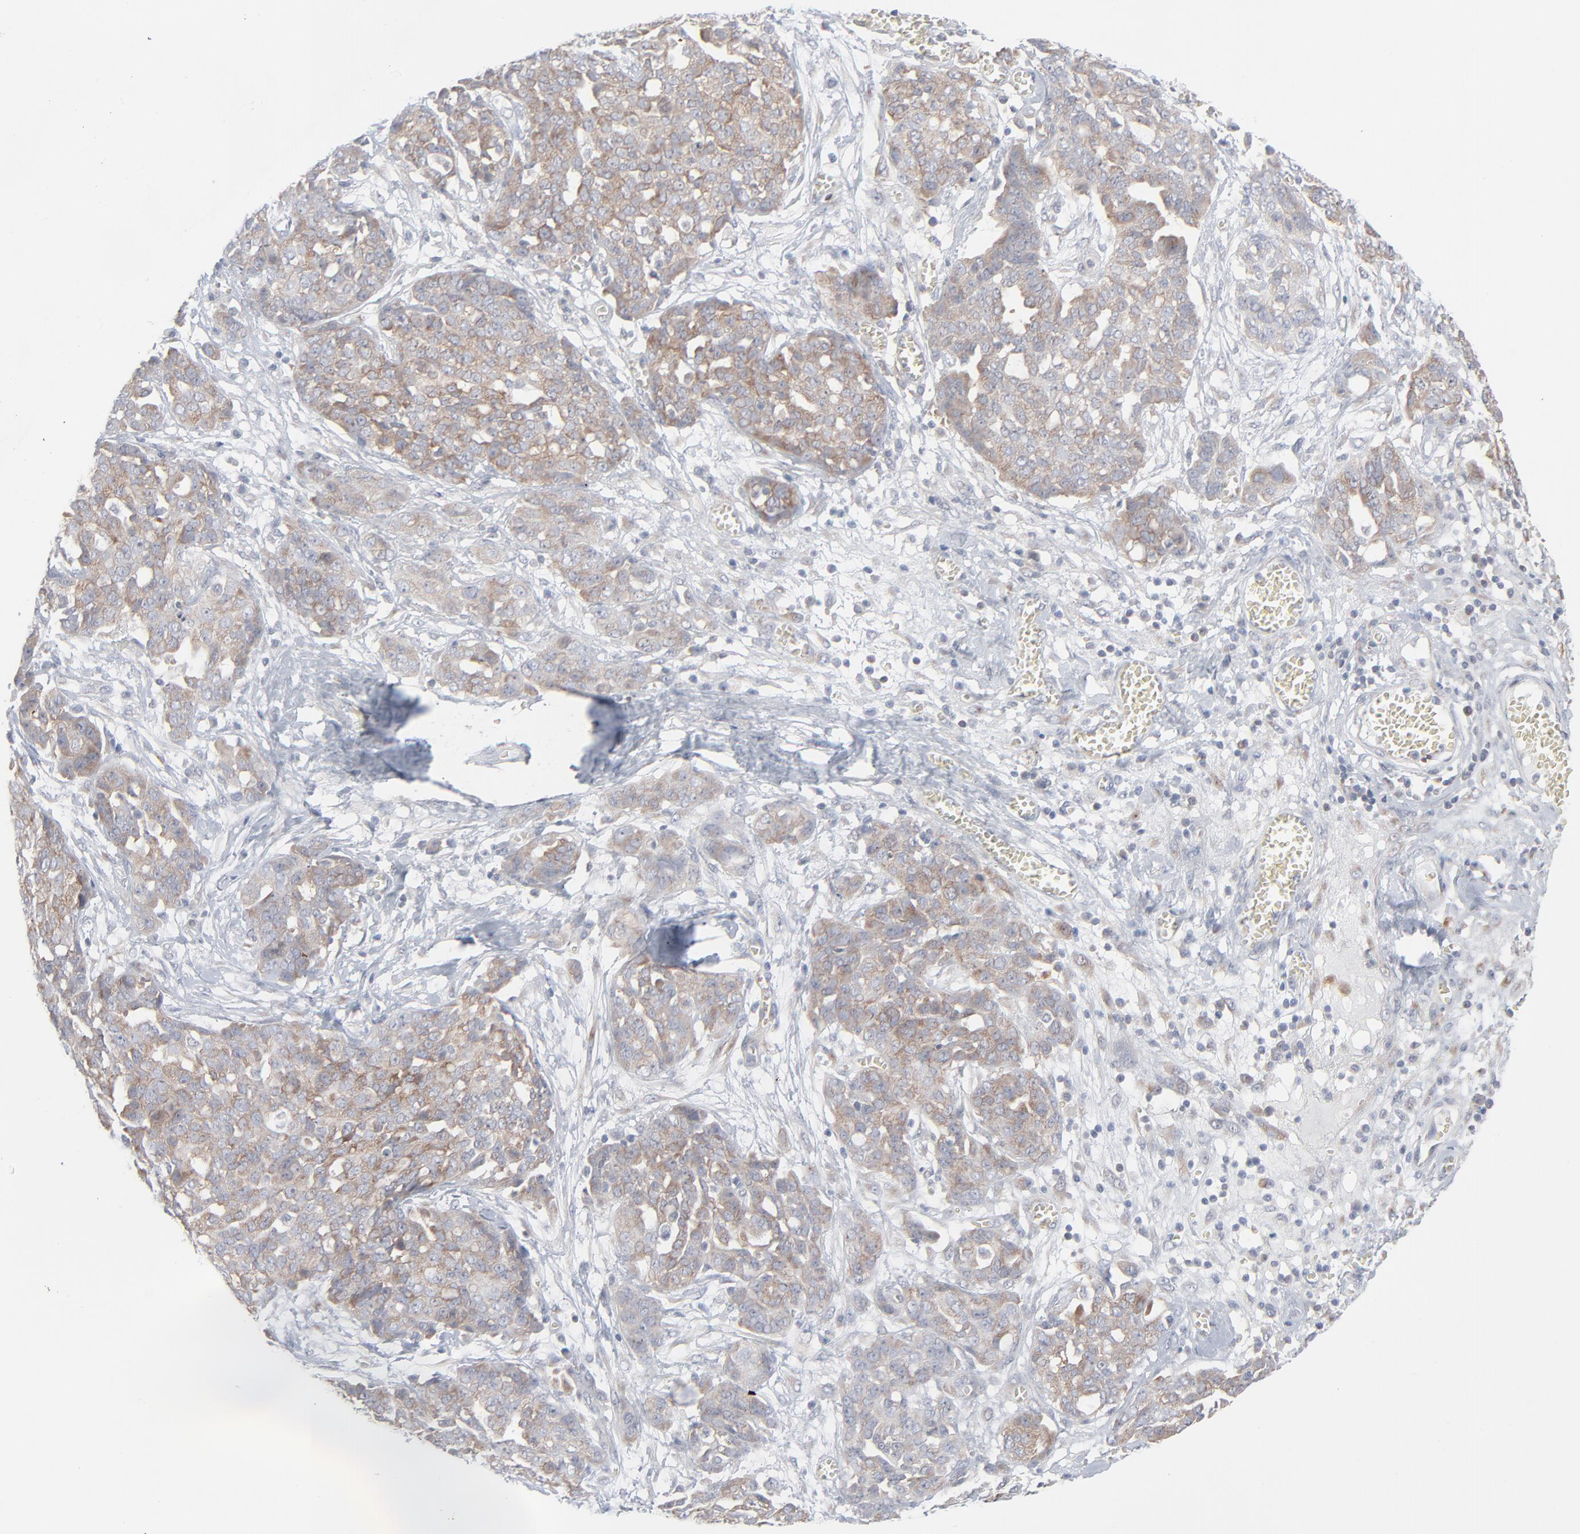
{"staining": {"intensity": "weak", "quantity": ">75%", "location": "cytoplasmic/membranous"}, "tissue": "ovarian cancer", "cell_type": "Tumor cells", "image_type": "cancer", "snomed": [{"axis": "morphology", "description": "Cystadenocarcinoma, serous, NOS"}, {"axis": "topography", "description": "Soft tissue"}, {"axis": "topography", "description": "Ovary"}], "caption": "Tumor cells exhibit weak cytoplasmic/membranous positivity in about >75% of cells in ovarian cancer.", "gene": "KDSR", "patient": {"sex": "female", "age": 57}}